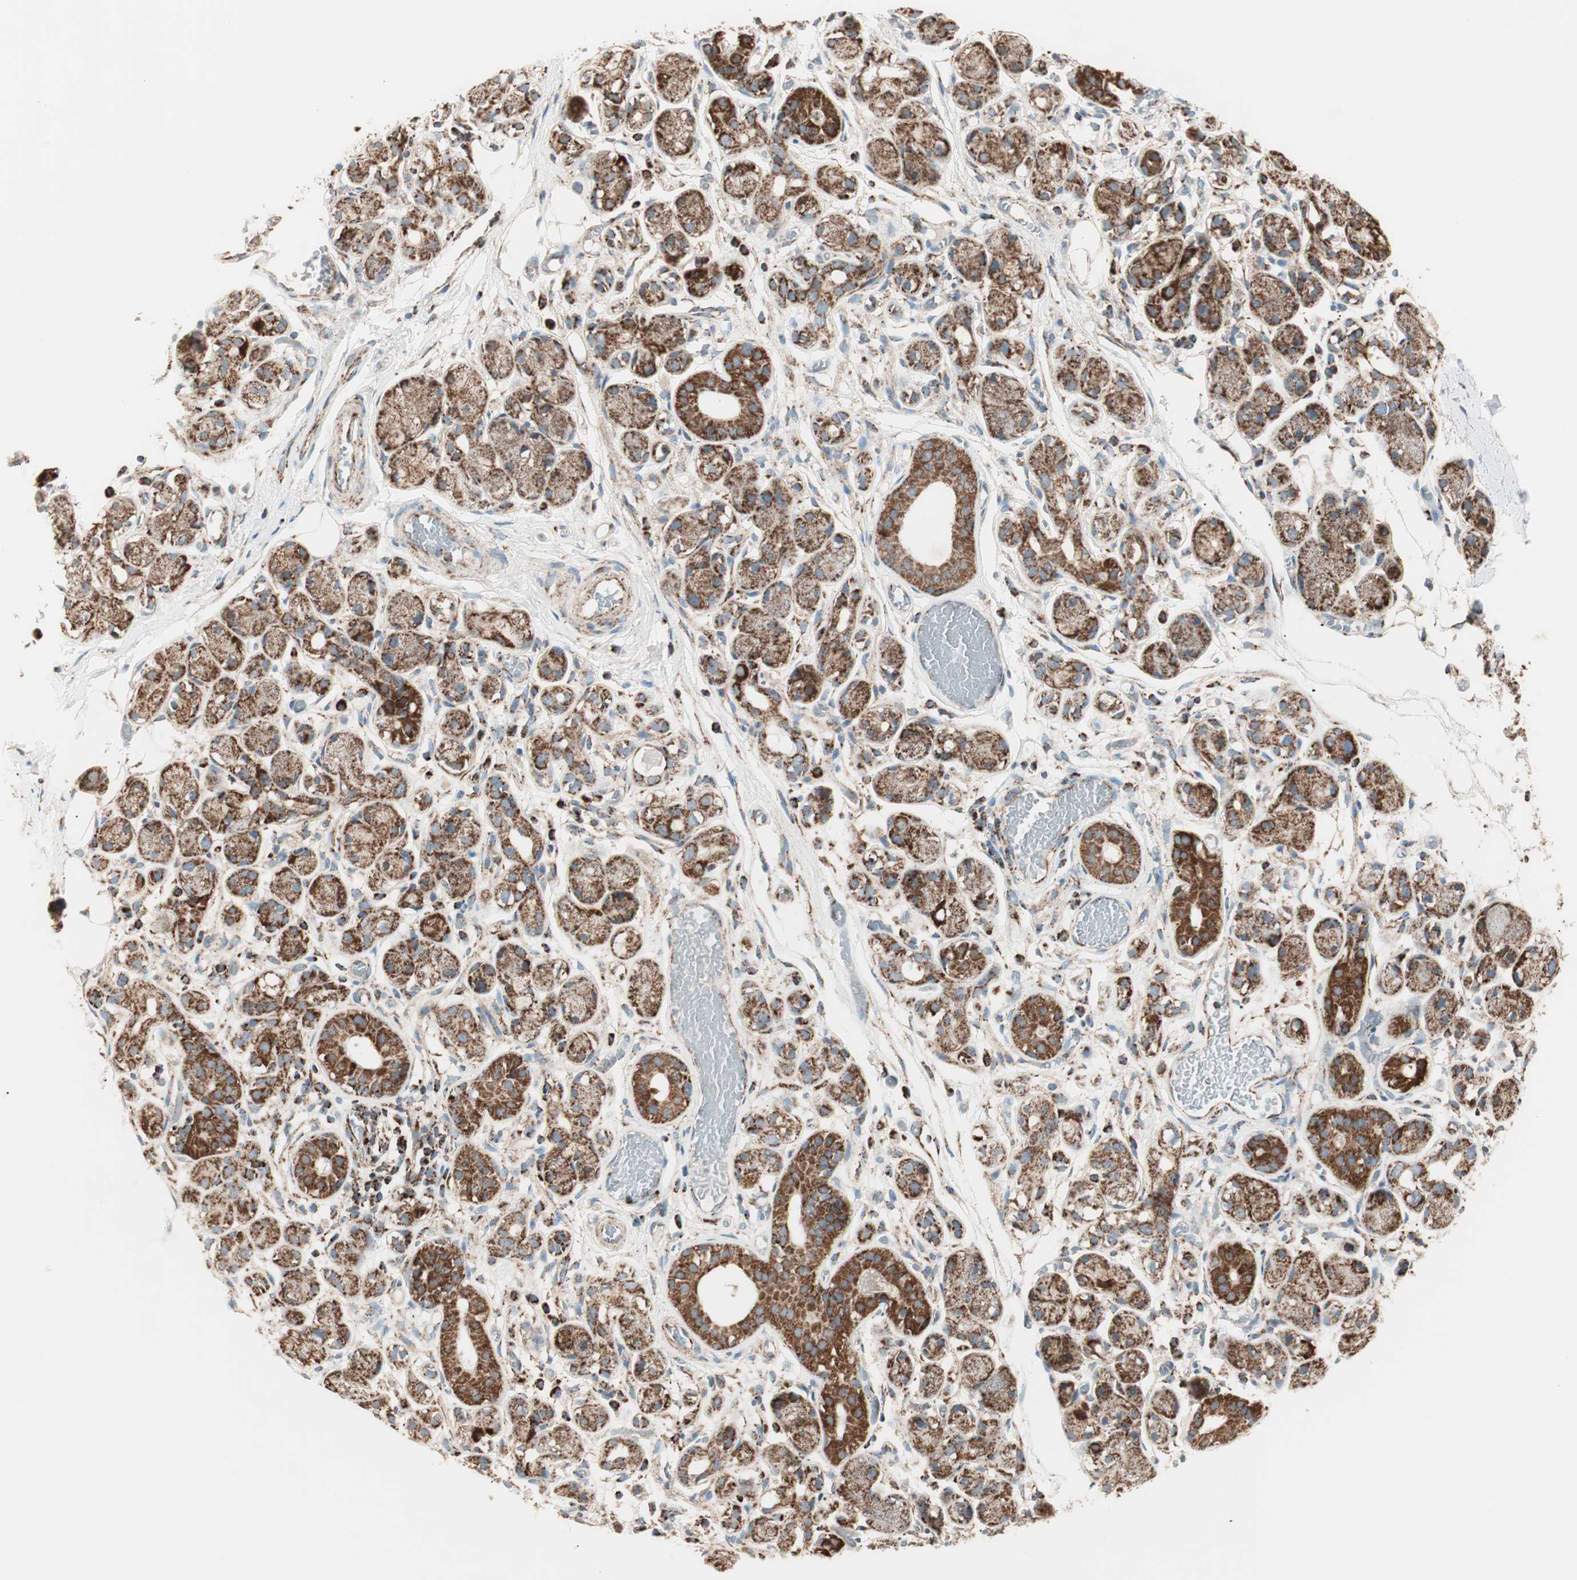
{"staining": {"intensity": "moderate", "quantity": ">75%", "location": "cytoplasmic/membranous"}, "tissue": "adipose tissue", "cell_type": "Adipocytes", "image_type": "normal", "snomed": [{"axis": "morphology", "description": "Normal tissue, NOS"}, {"axis": "morphology", "description": "Inflammation, NOS"}, {"axis": "topography", "description": "Vascular tissue"}, {"axis": "topography", "description": "Salivary gland"}], "caption": "Adipose tissue stained with DAB (3,3'-diaminobenzidine) immunohistochemistry (IHC) demonstrates medium levels of moderate cytoplasmic/membranous staining in about >75% of adipocytes. Using DAB (3,3'-diaminobenzidine) (brown) and hematoxylin (blue) stains, captured at high magnification using brightfield microscopy.", "gene": "TOMM22", "patient": {"sex": "female", "age": 75}}